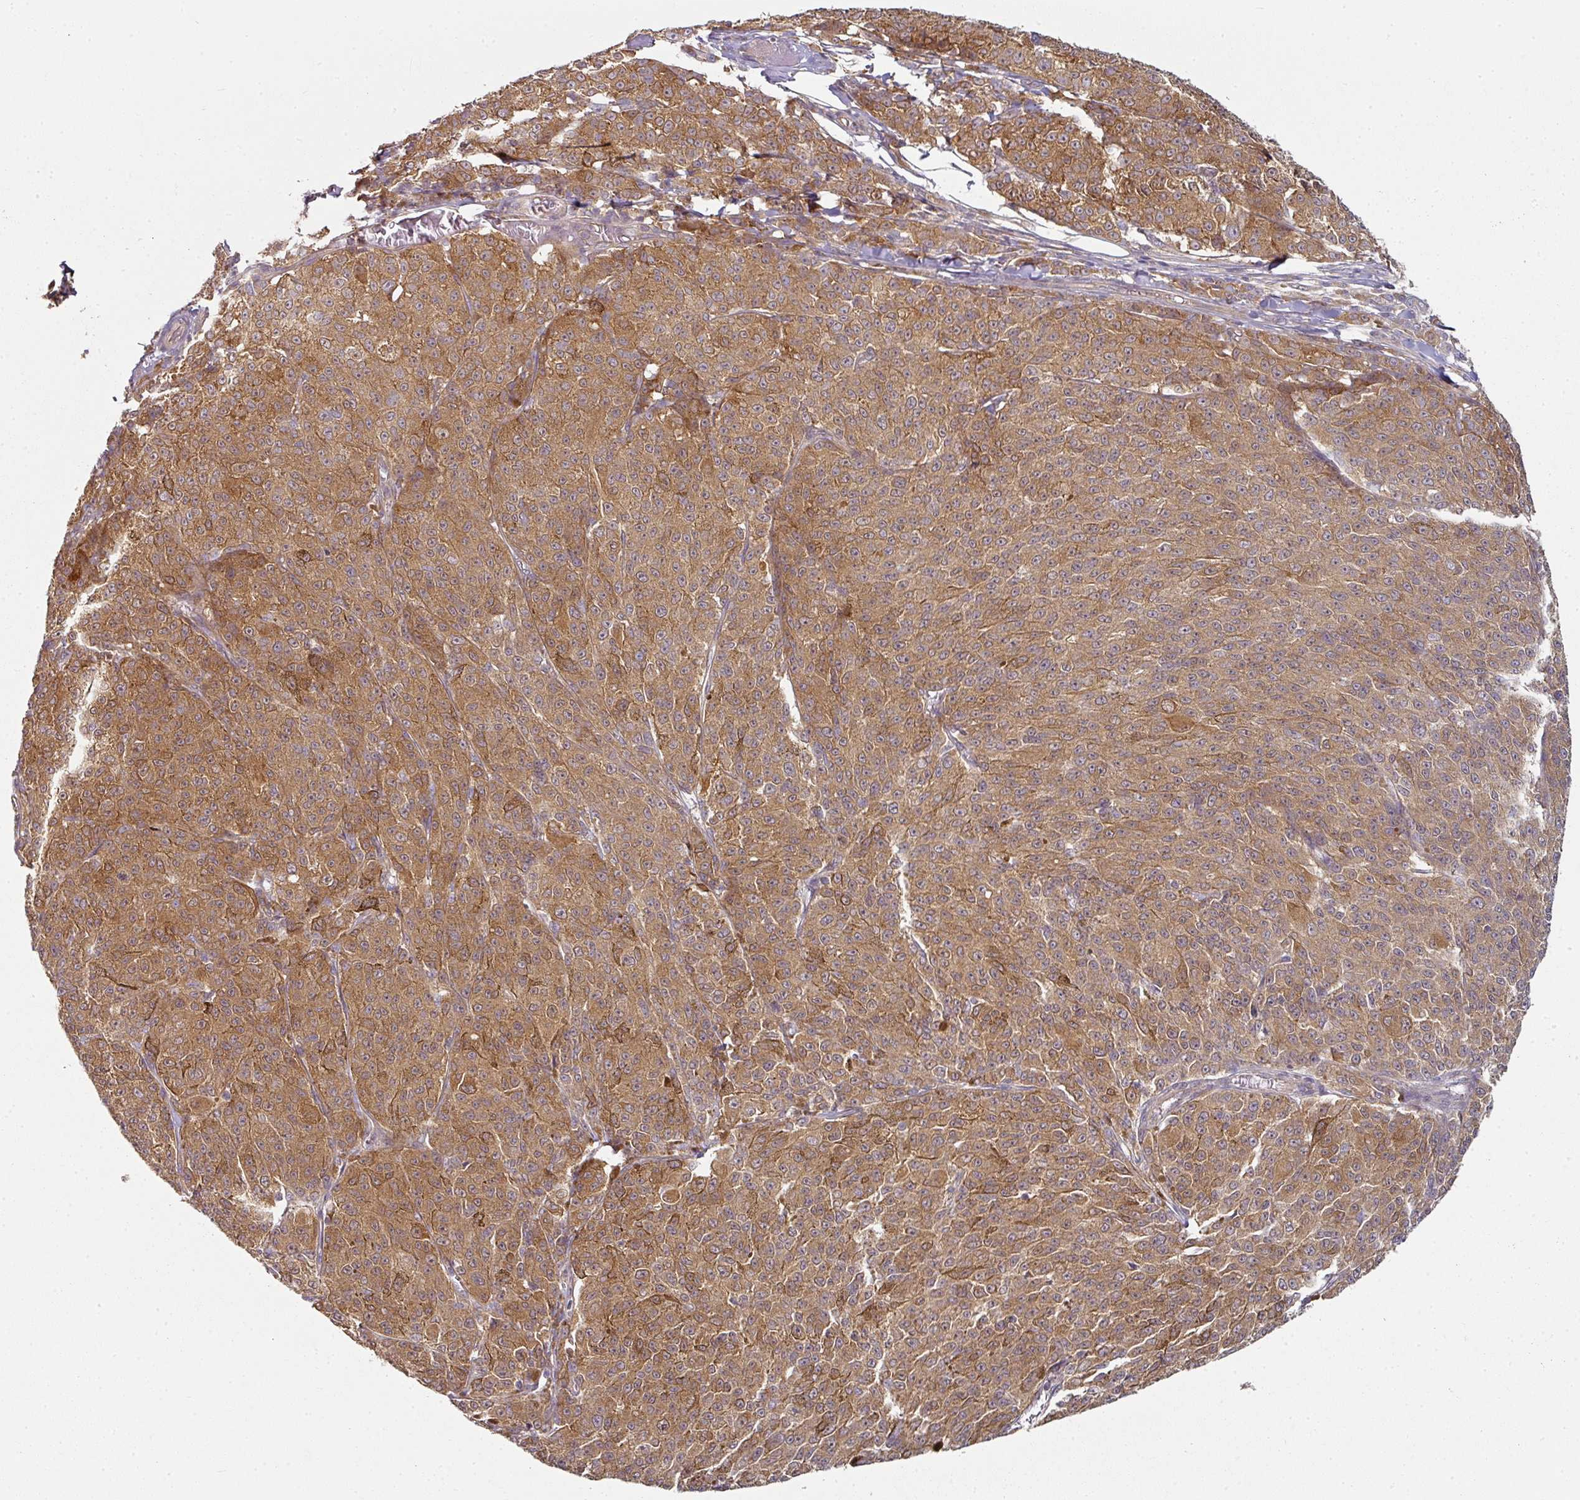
{"staining": {"intensity": "moderate", "quantity": ">75%", "location": "cytoplasmic/membranous"}, "tissue": "melanoma", "cell_type": "Tumor cells", "image_type": "cancer", "snomed": [{"axis": "morphology", "description": "Malignant melanoma, NOS"}, {"axis": "topography", "description": "Skin"}], "caption": "Immunohistochemical staining of human melanoma demonstrates moderate cytoplasmic/membranous protein positivity in about >75% of tumor cells. (Stains: DAB in brown, nuclei in blue, Microscopy: brightfield microscopy at high magnification).", "gene": "MAP2K2", "patient": {"sex": "female", "age": 52}}